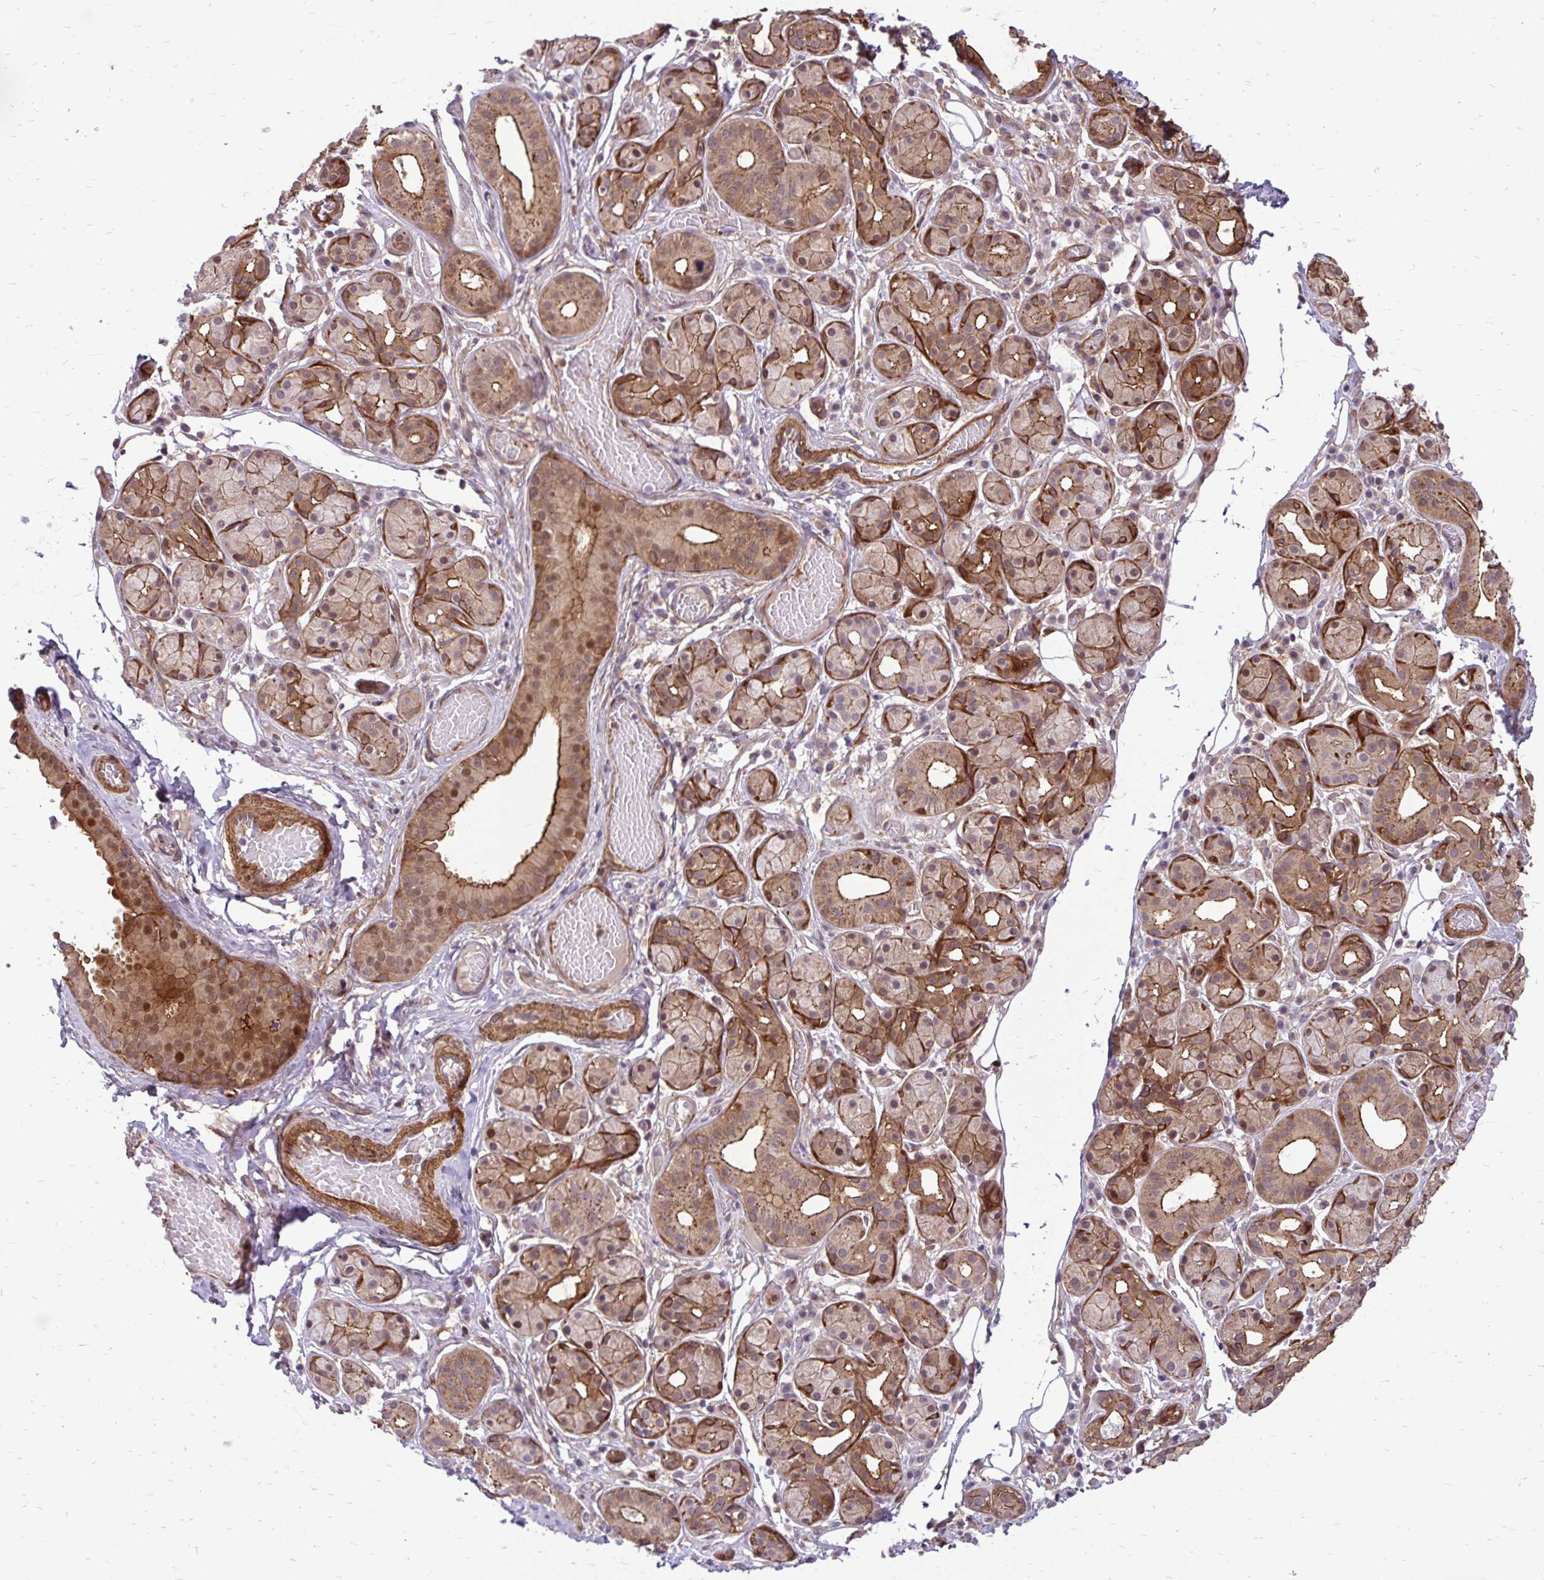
{"staining": {"intensity": "moderate", "quantity": "25%-75%", "location": "cytoplasmic/membranous,nuclear"}, "tissue": "salivary gland", "cell_type": "Glandular cells", "image_type": "normal", "snomed": [{"axis": "morphology", "description": "Normal tissue, NOS"}, {"axis": "topography", "description": "Salivary gland"}, {"axis": "topography", "description": "Peripheral nerve tissue"}], "caption": "Immunohistochemistry photomicrograph of normal salivary gland stained for a protein (brown), which demonstrates medium levels of moderate cytoplasmic/membranous,nuclear expression in about 25%-75% of glandular cells.", "gene": "TRIP6", "patient": {"sex": "male", "age": 71}}